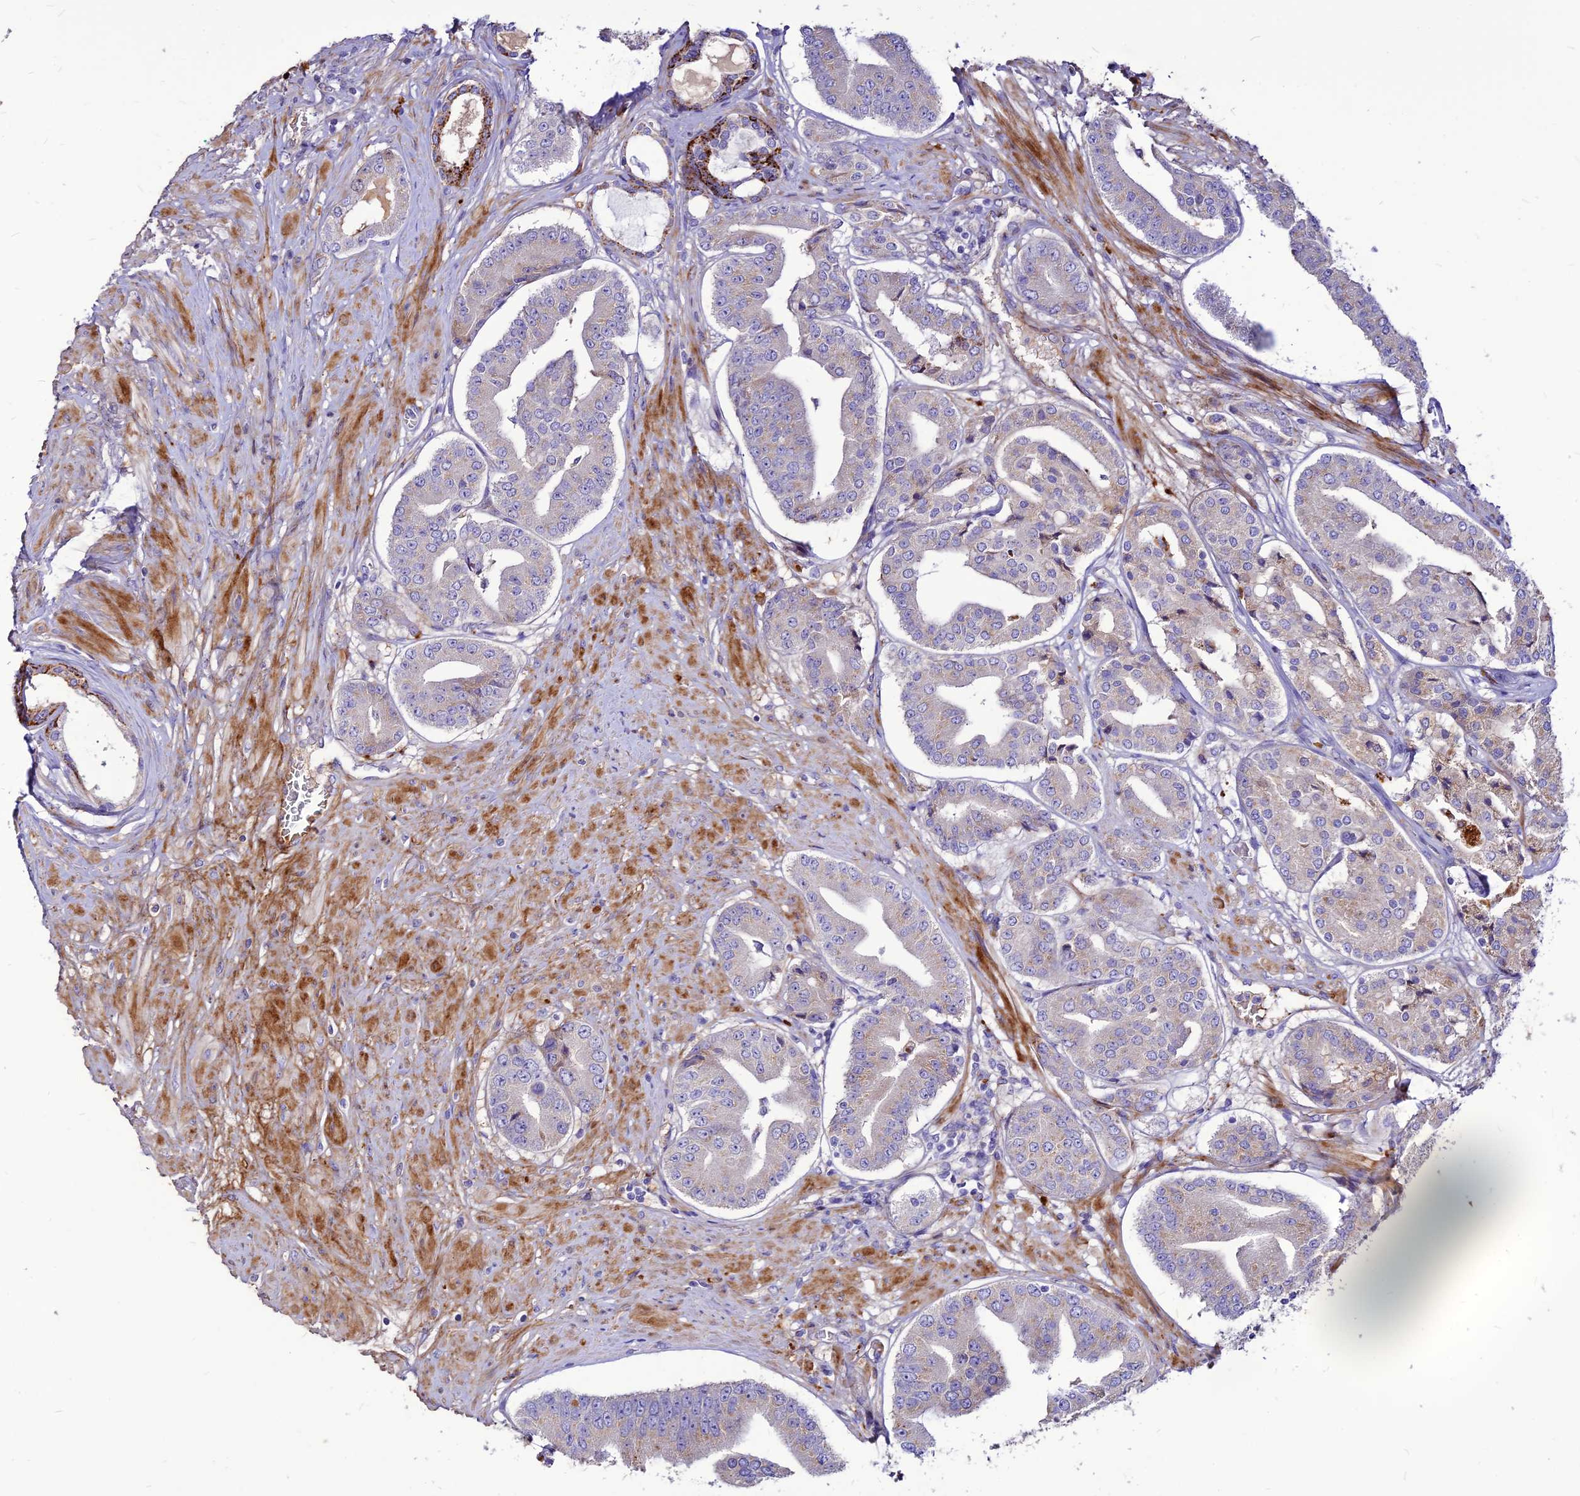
{"staining": {"intensity": "negative", "quantity": "none", "location": "none"}, "tissue": "prostate cancer", "cell_type": "Tumor cells", "image_type": "cancer", "snomed": [{"axis": "morphology", "description": "Adenocarcinoma, High grade"}, {"axis": "topography", "description": "Prostate"}], "caption": "This is a photomicrograph of IHC staining of adenocarcinoma (high-grade) (prostate), which shows no positivity in tumor cells.", "gene": "RIMOC1", "patient": {"sex": "male", "age": 63}}